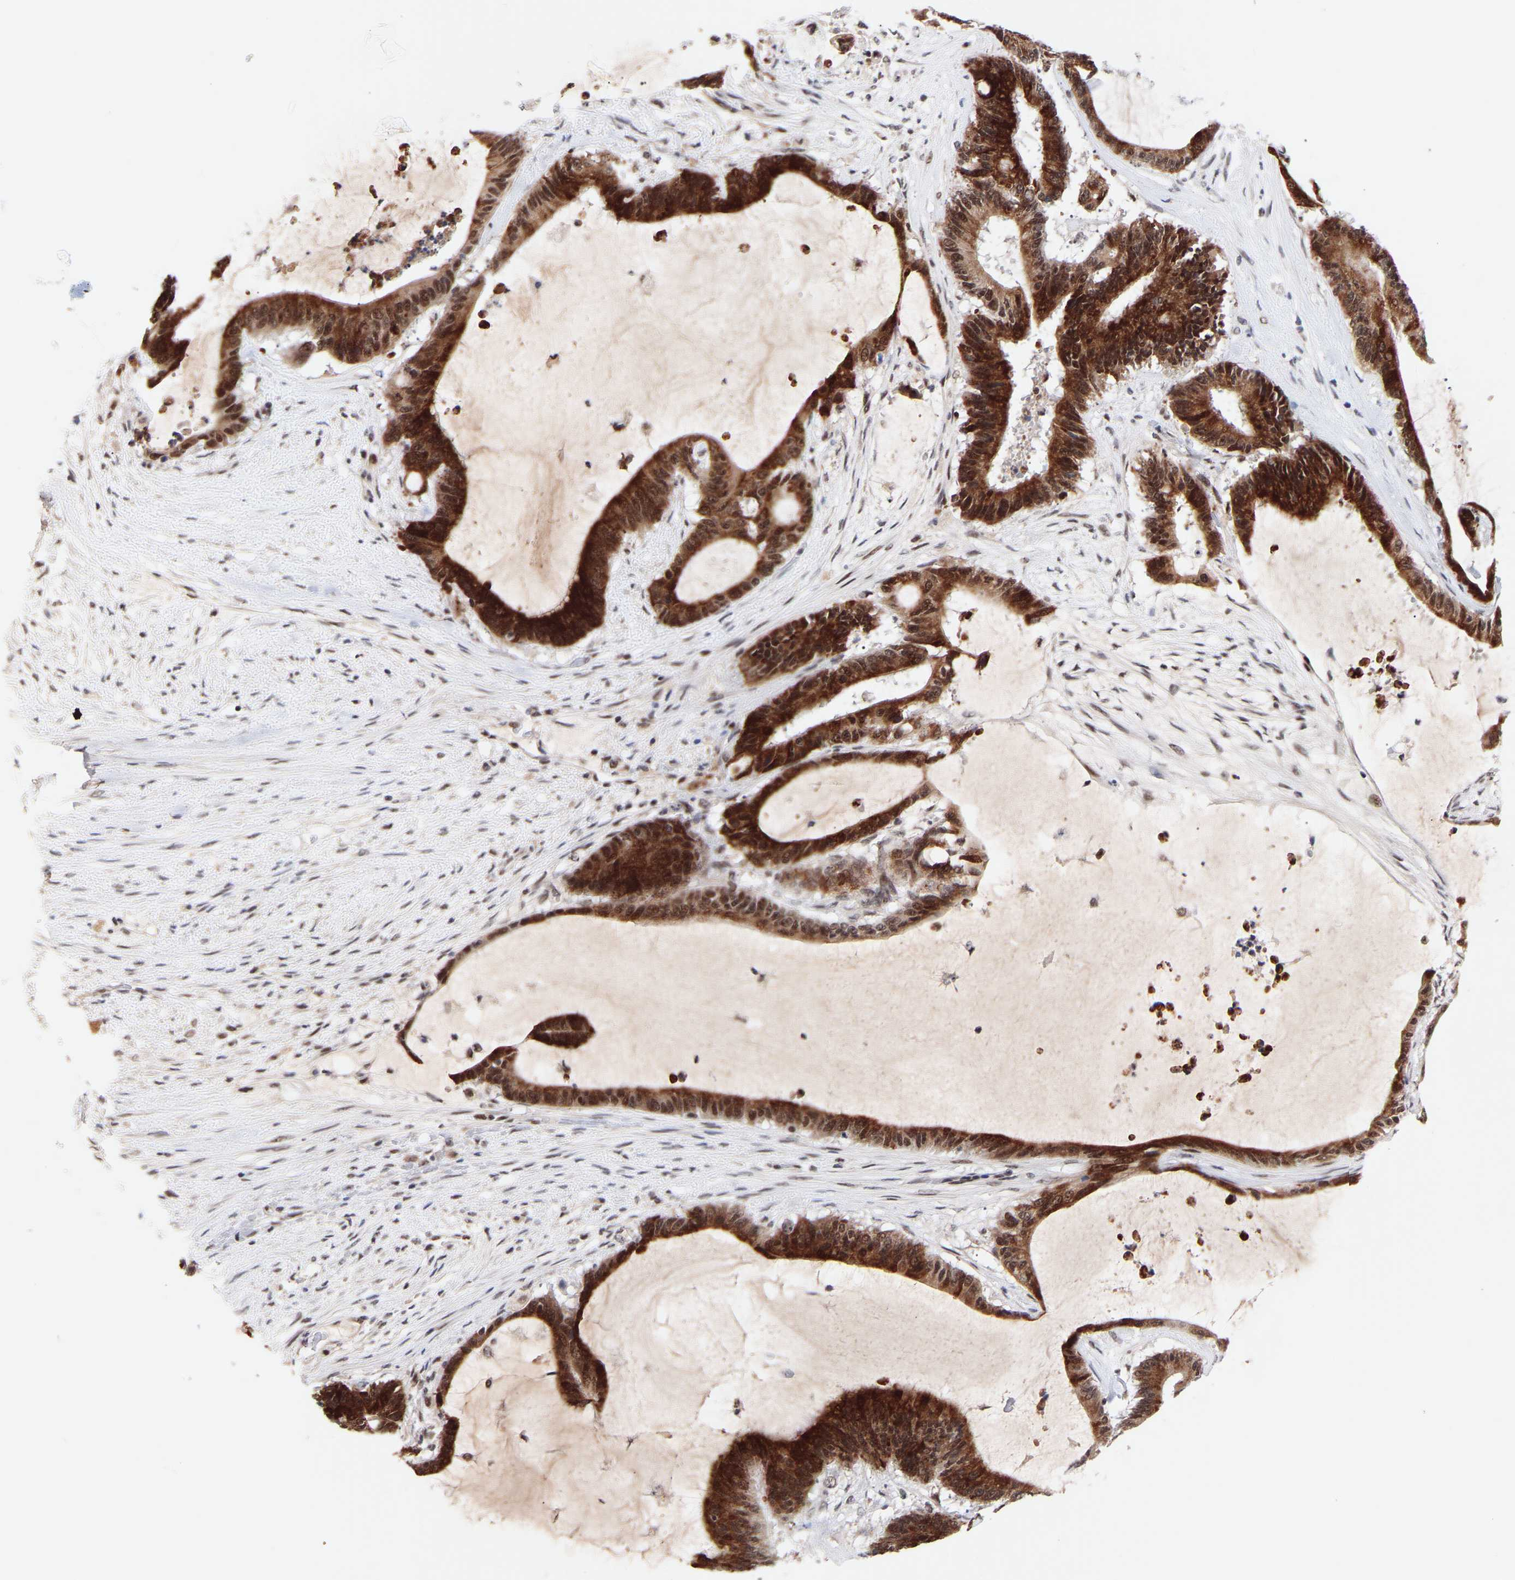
{"staining": {"intensity": "strong", "quantity": ">75%", "location": "cytoplasmic/membranous,nuclear"}, "tissue": "liver cancer", "cell_type": "Tumor cells", "image_type": "cancer", "snomed": [{"axis": "morphology", "description": "Cholangiocarcinoma"}, {"axis": "topography", "description": "Liver"}], "caption": "Liver cancer (cholangiocarcinoma) stained with IHC reveals strong cytoplasmic/membranous and nuclear positivity in approximately >75% of tumor cells.", "gene": "RBM15", "patient": {"sex": "female", "age": 73}}